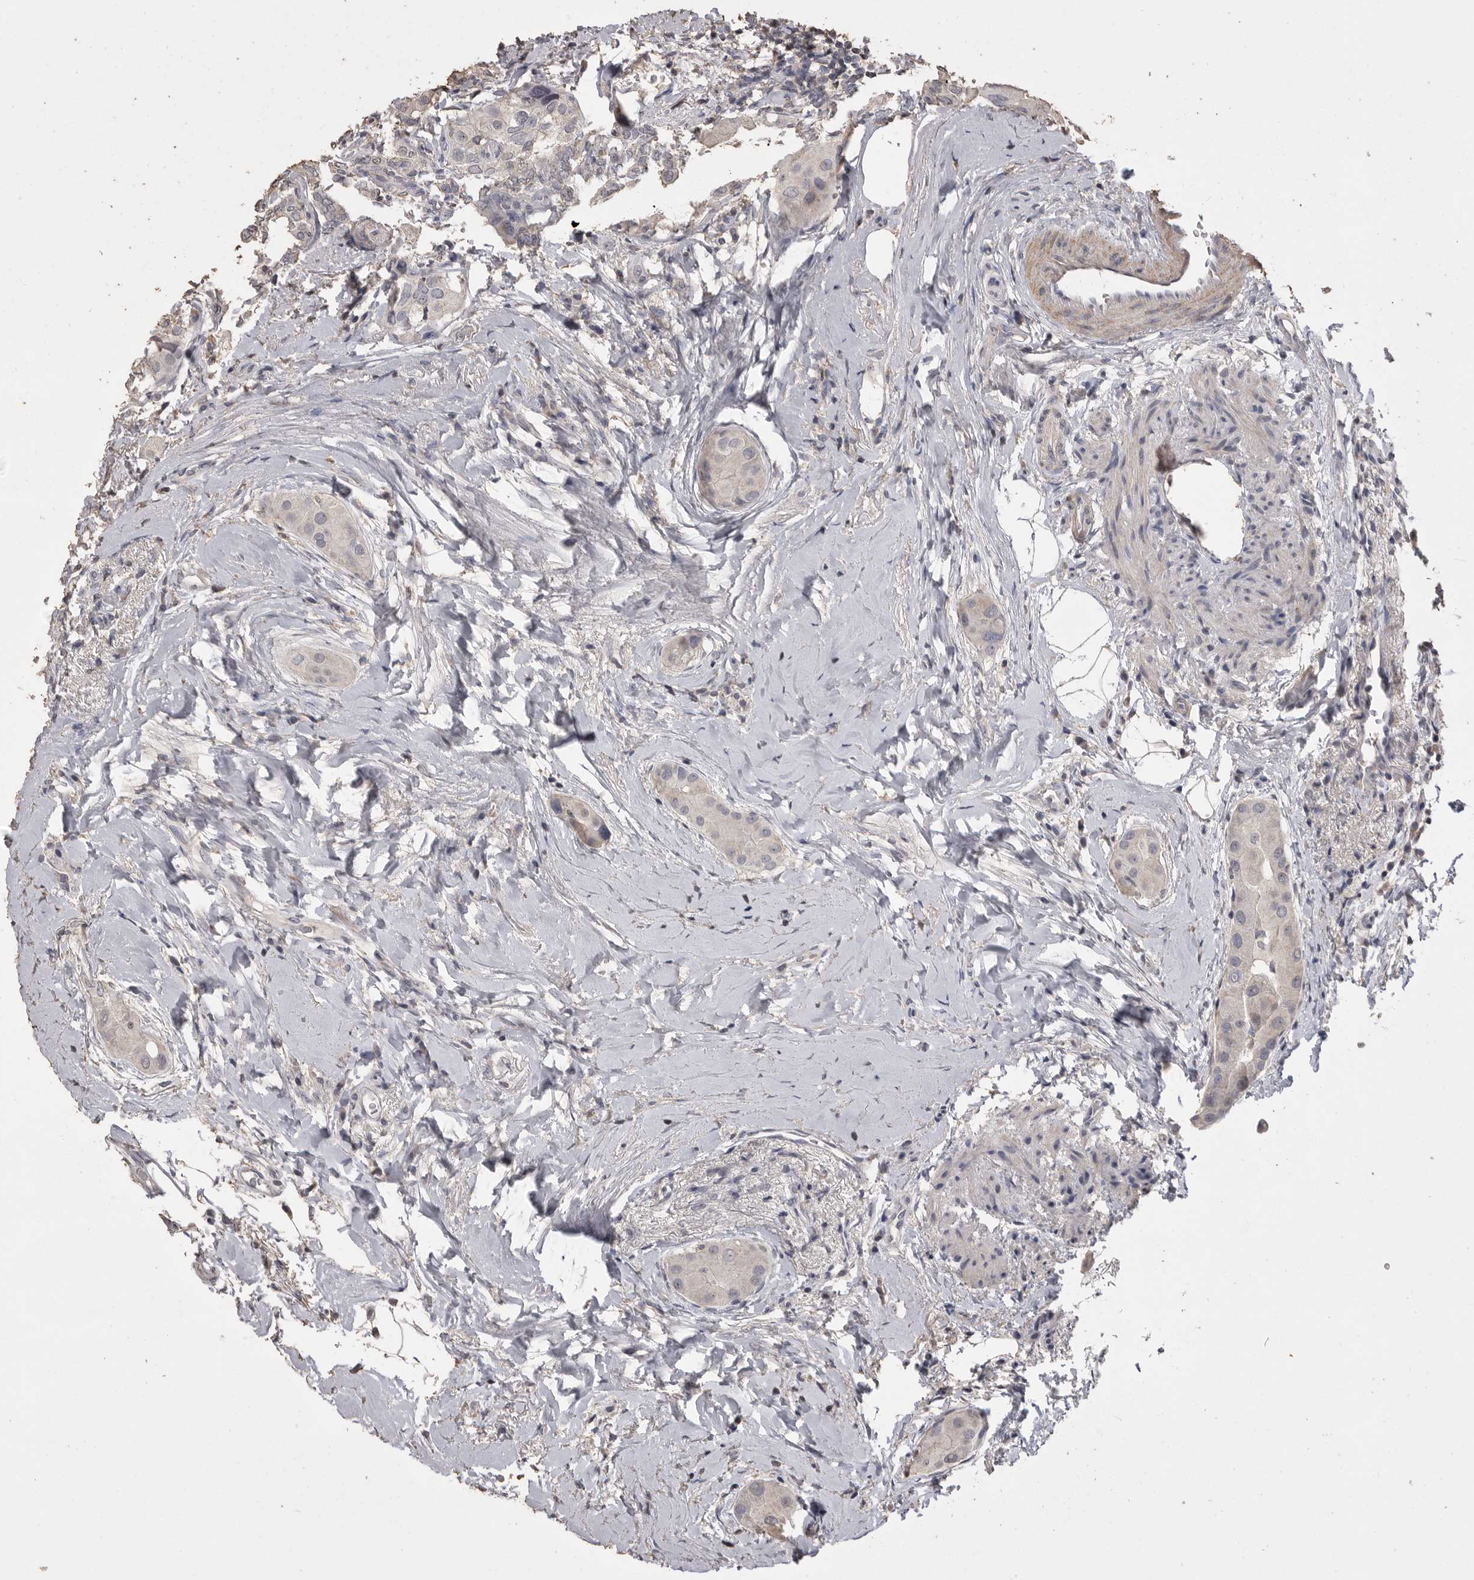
{"staining": {"intensity": "weak", "quantity": "25%-75%", "location": "cytoplasmic/membranous"}, "tissue": "thyroid cancer", "cell_type": "Tumor cells", "image_type": "cancer", "snomed": [{"axis": "morphology", "description": "Papillary adenocarcinoma, NOS"}, {"axis": "topography", "description": "Thyroid gland"}], "caption": "IHC (DAB (3,3'-diaminobenzidine)) staining of thyroid papillary adenocarcinoma shows weak cytoplasmic/membranous protein expression in approximately 25%-75% of tumor cells.", "gene": "MMP7", "patient": {"sex": "male", "age": 33}}